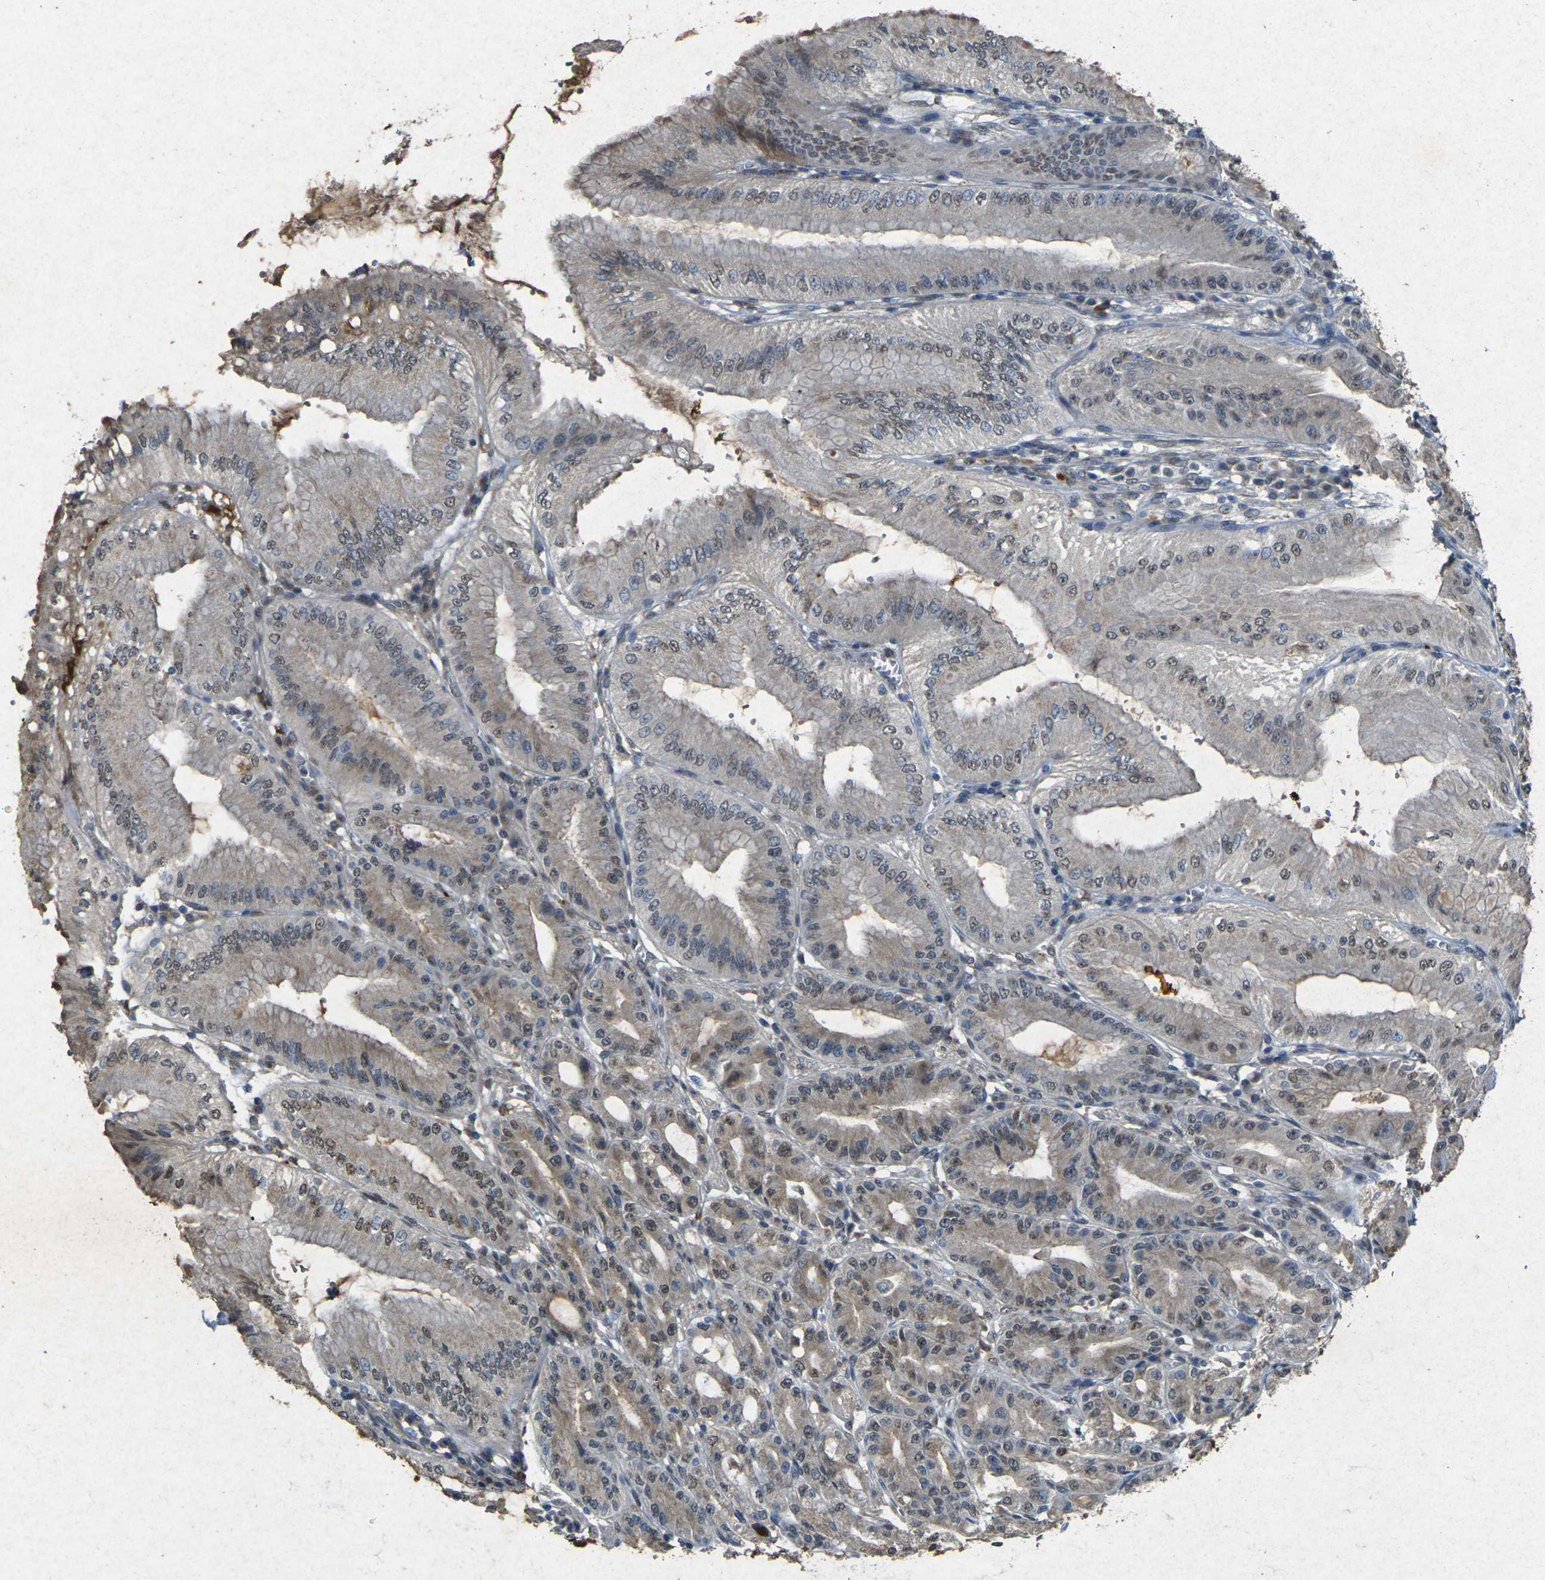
{"staining": {"intensity": "moderate", "quantity": "25%-75%", "location": "cytoplasmic/membranous"}, "tissue": "stomach", "cell_type": "Glandular cells", "image_type": "normal", "snomed": [{"axis": "morphology", "description": "Normal tissue, NOS"}, {"axis": "topography", "description": "Stomach, lower"}], "caption": "Immunohistochemistry (IHC) (DAB) staining of benign human stomach exhibits moderate cytoplasmic/membranous protein expression in approximately 25%-75% of glandular cells.", "gene": "RGMA", "patient": {"sex": "male", "age": 71}}